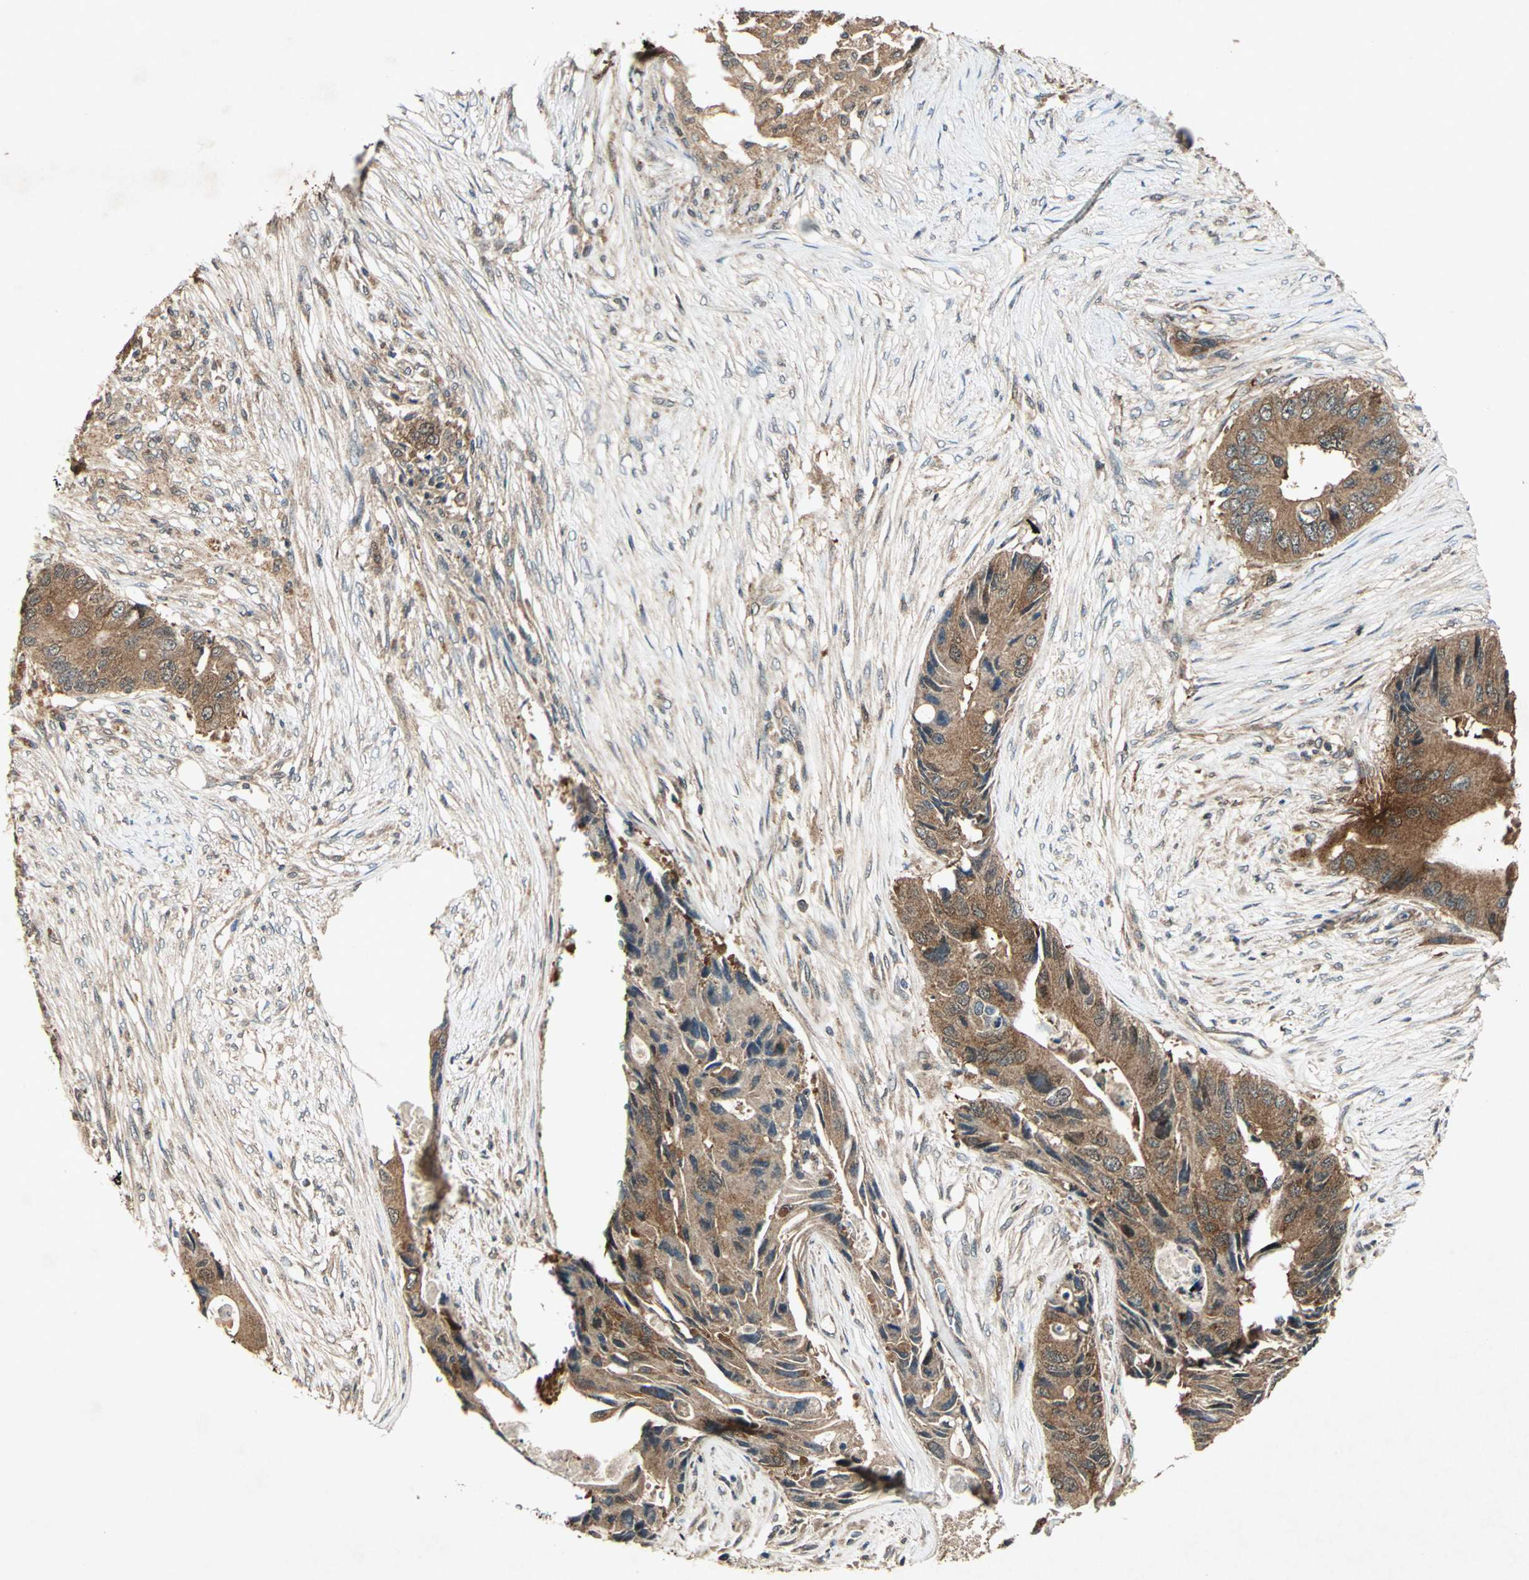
{"staining": {"intensity": "moderate", "quantity": ">75%", "location": "cytoplasmic/membranous"}, "tissue": "colorectal cancer", "cell_type": "Tumor cells", "image_type": "cancer", "snomed": [{"axis": "morphology", "description": "Adenocarcinoma, NOS"}, {"axis": "topography", "description": "Colon"}], "caption": "Protein staining exhibits moderate cytoplasmic/membranous expression in about >75% of tumor cells in adenocarcinoma (colorectal).", "gene": "AHSA1", "patient": {"sex": "male", "age": 71}}